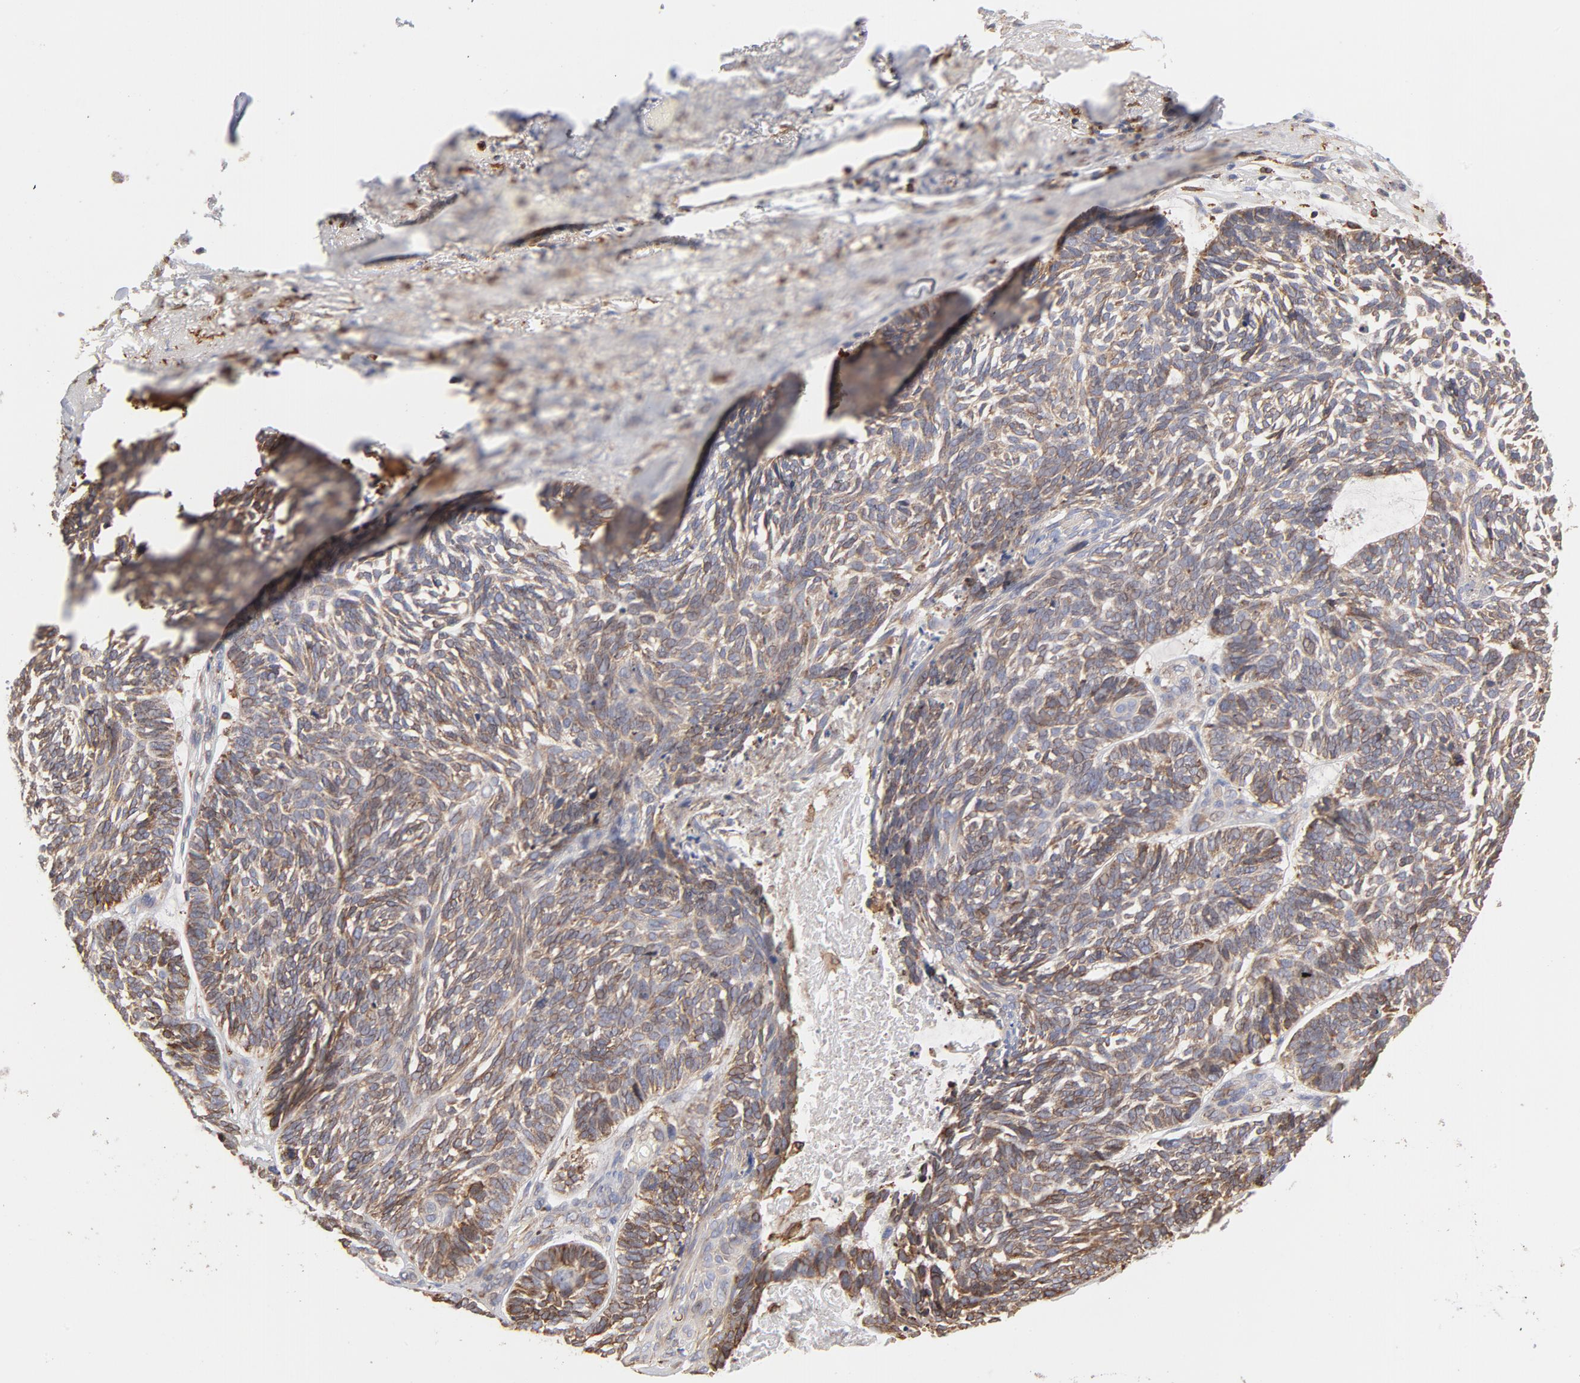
{"staining": {"intensity": "strong", "quantity": ">75%", "location": "cytoplasmic/membranous"}, "tissue": "skin cancer", "cell_type": "Tumor cells", "image_type": "cancer", "snomed": [{"axis": "morphology", "description": "Basal cell carcinoma"}, {"axis": "topography", "description": "Skin"}], "caption": "IHC image of human skin basal cell carcinoma stained for a protein (brown), which displays high levels of strong cytoplasmic/membranous staining in approximately >75% of tumor cells.", "gene": "CANX", "patient": {"sex": "female", "age": 87}}